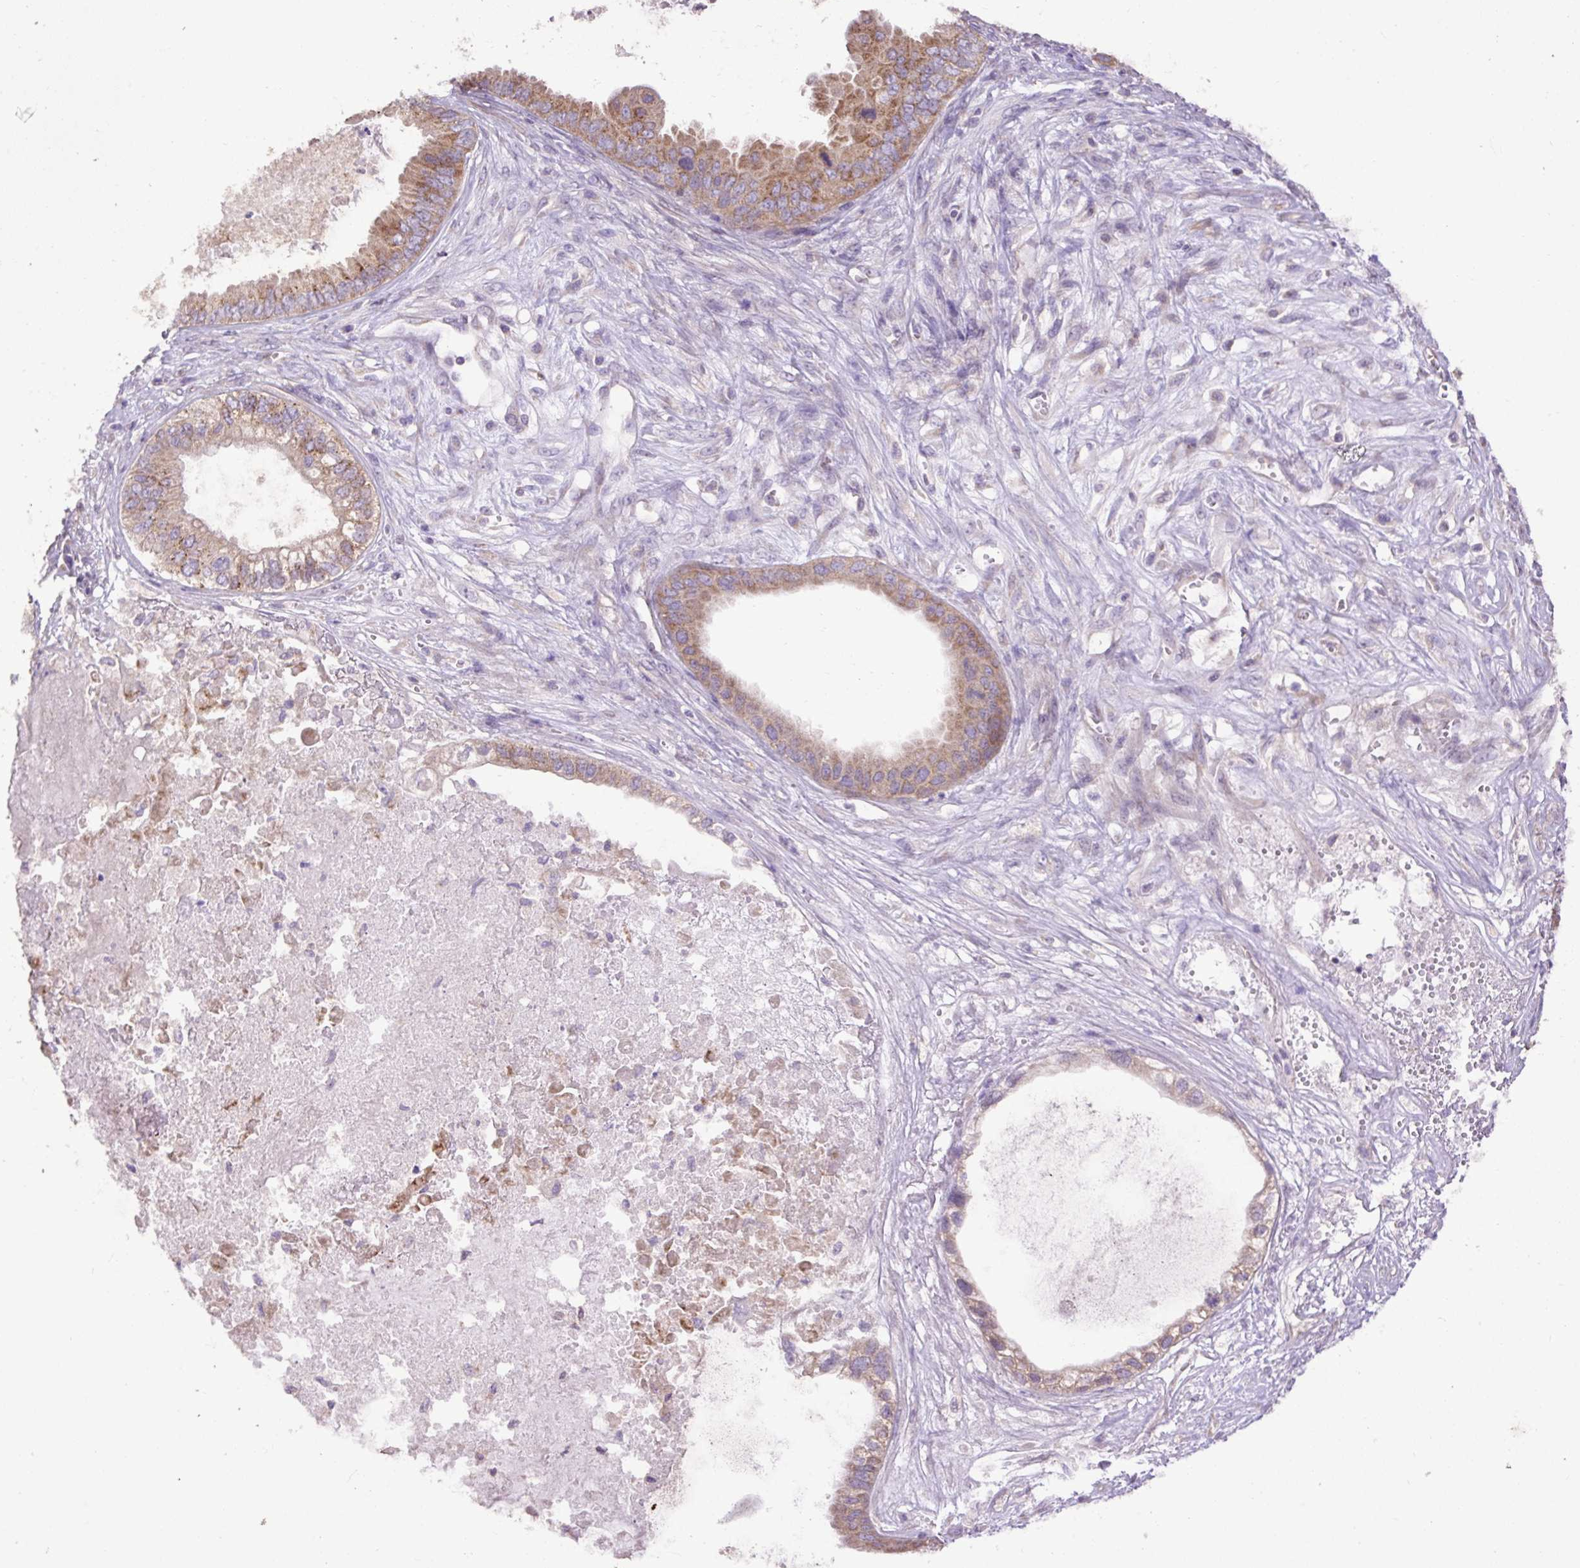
{"staining": {"intensity": "moderate", "quantity": ">75%", "location": "cytoplasmic/membranous"}, "tissue": "ovarian cancer", "cell_type": "Tumor cells", "image_type": "cancer", "snomed": [{"axis": "morphology", "description": "Cystadenocarcinoma, mucinous, NOS"}, {"axis": "topography", "description": "Ovary"}], "caption": "Immunohistochemistry histopathology image of human mucinous cystadenocarcinoma (ovarian) stained for a protein (brown), which exhibits medium levels of moderate cytoplasmic/membranous expression in about >75% of tumor cells.", "gene": "ABR", "patient": {"sex": "female", "age": 80}}